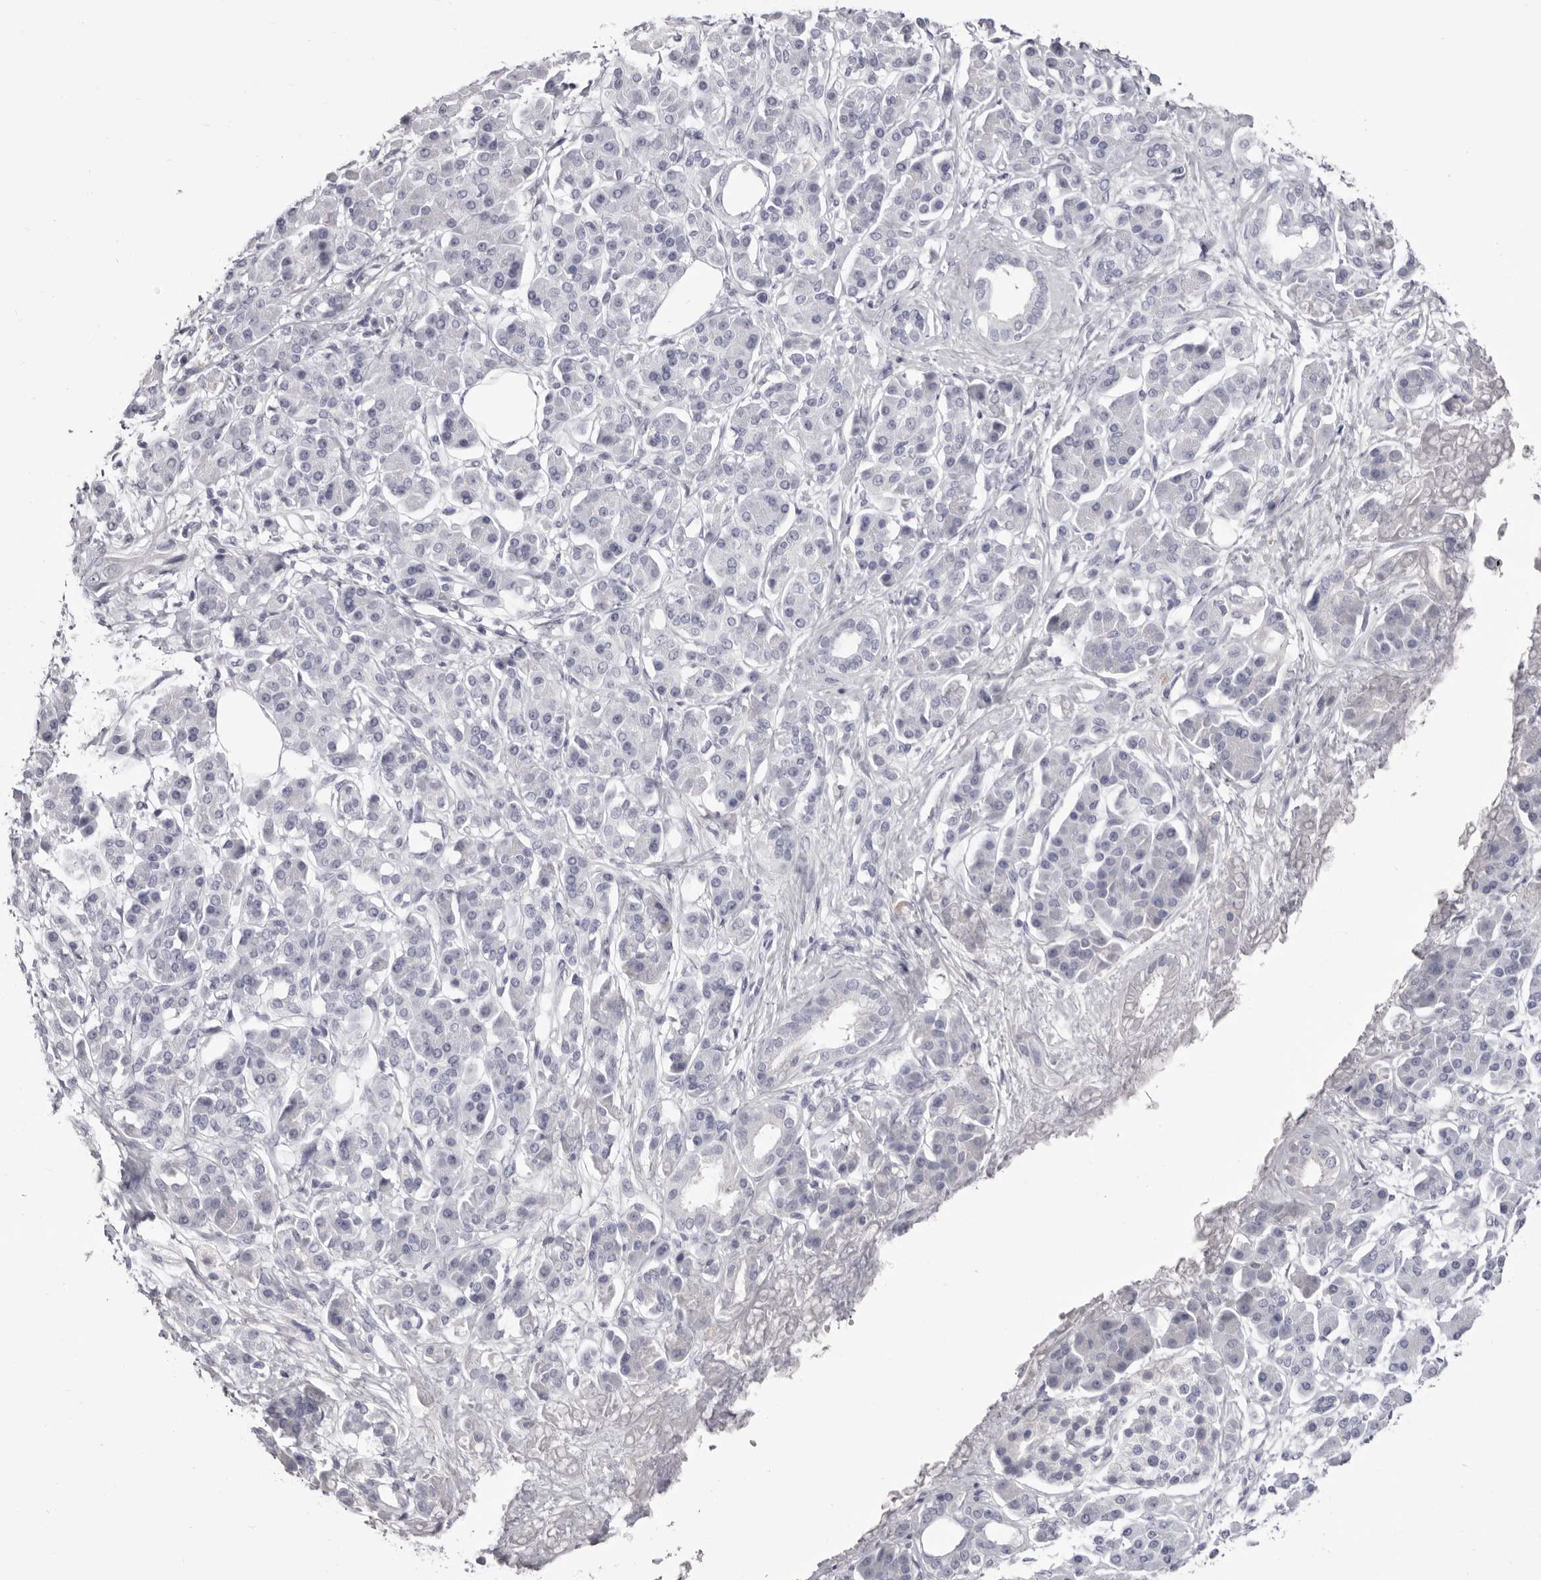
{"staining": {"intensity": "negative", "quantity": "none", "location": "none"}, "tissue": "pancreatic cancer", "cell_type": "Tumor cells", "image_type": "cancer", "snomed": [{"axis": "morphology", "description": "Adenocarcinoma, NOS"}, {"axis": "topography", "description": "Pancreas"}], "caption": "Tumor cells show no significant protein expression in pancreatic adenocarcinoma. Brightfield microscopy of immunohistochemistry (IHC) stained with DAB (3,3'-diaminobenzidine) (brown) and hematoxylin (blue), captured at high magnification.", "gene": "LPO", "patient": {"sex": "female", "age": 56}}